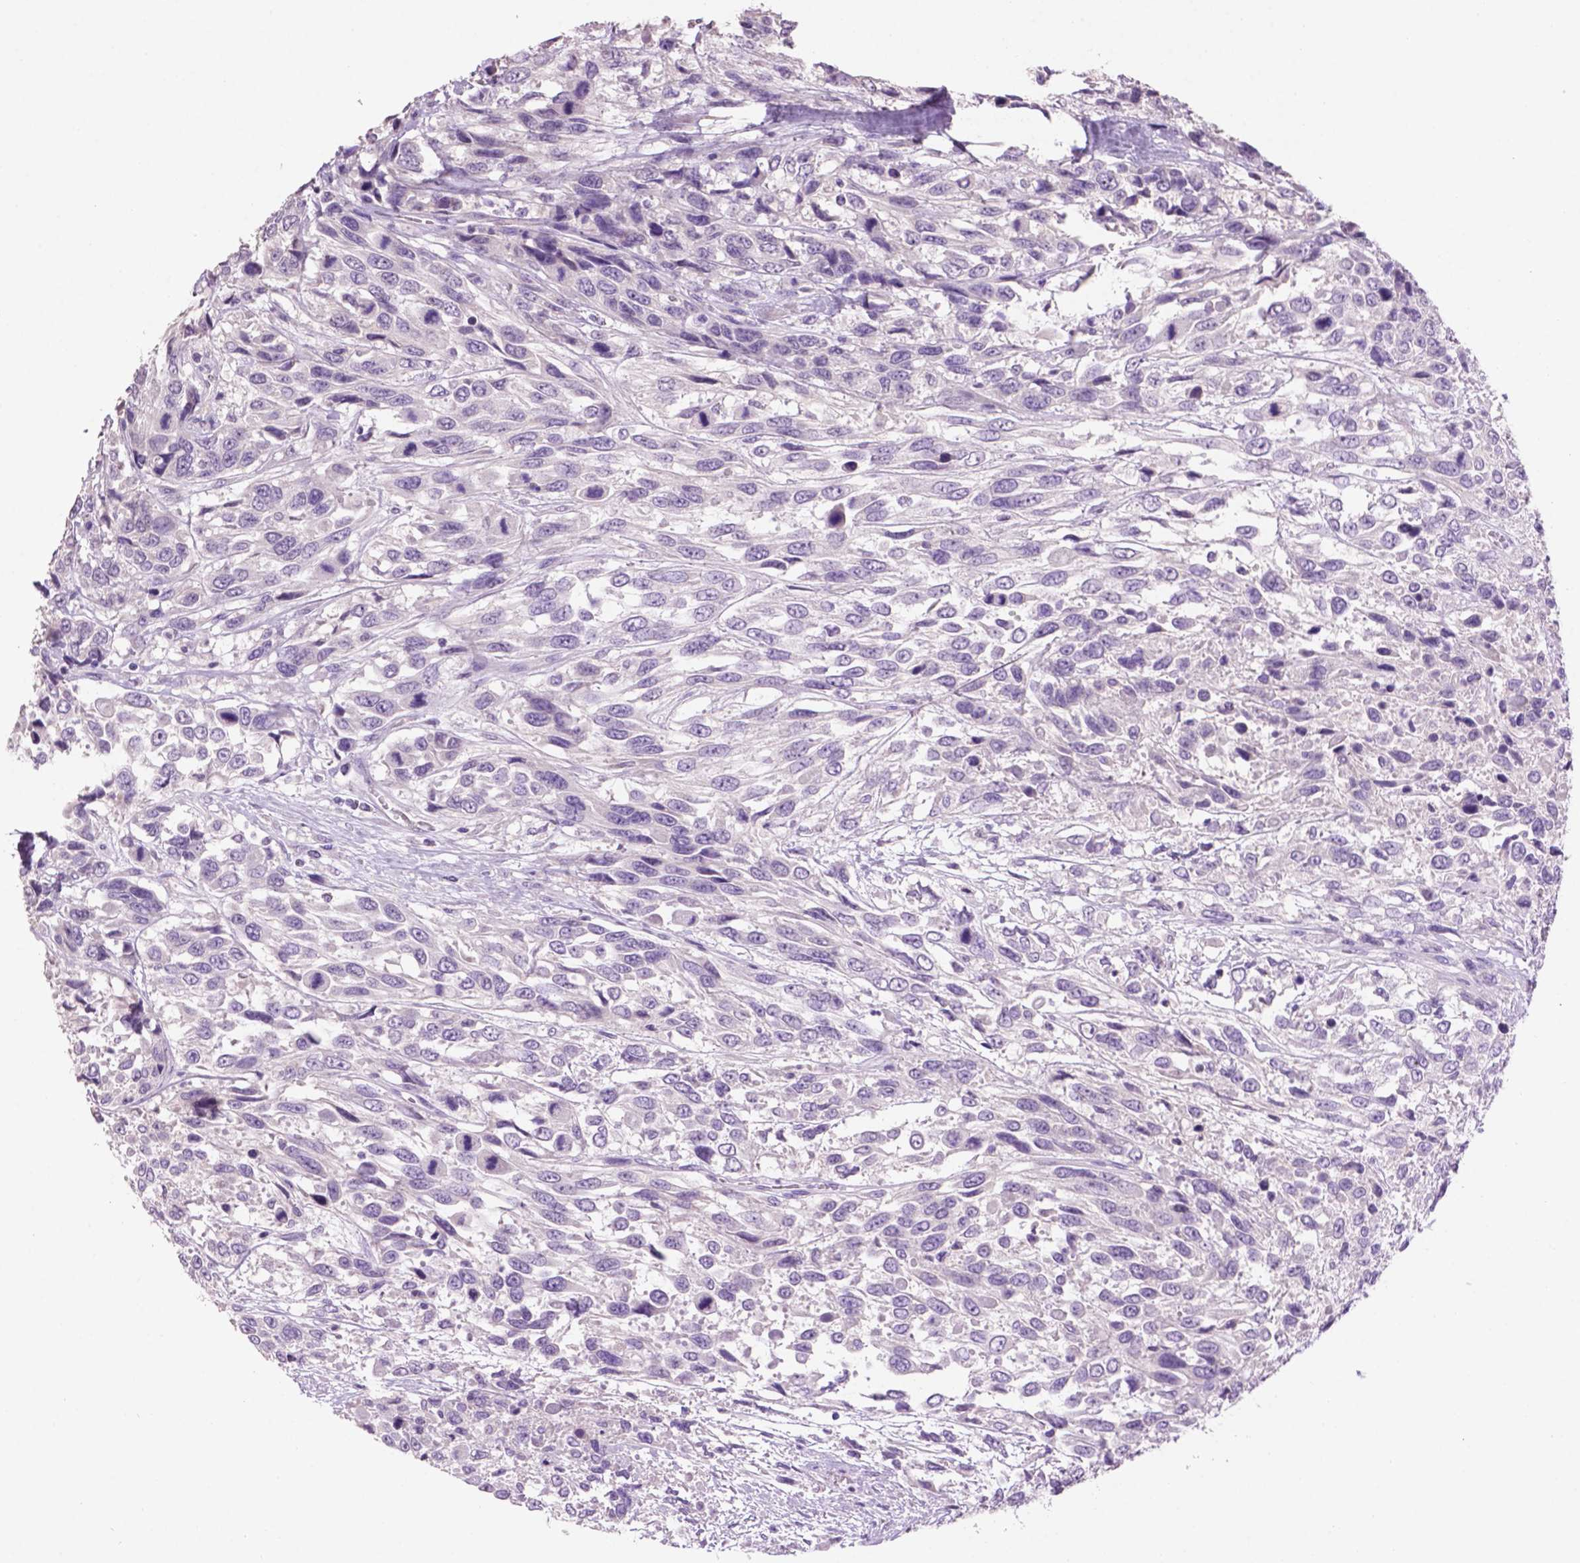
{"staining": {"intensity": "negative", "quantity": "none", "location": "none"}, "tissue": "urothelial cancer", "cell_type": "Tumor cells", "image_type": "cancer", "snomed": [{"axis": "morphology", "description": "Urothelial carcinoma, High grade"}, {"axis": "topography", "description": "Urinary bladder"}], "caption": "IHC of human urothelial cancer reveals no staining in tumor cells.", "gene": "CRYBA4", "patient": {"sex": "female", "age": 70}}